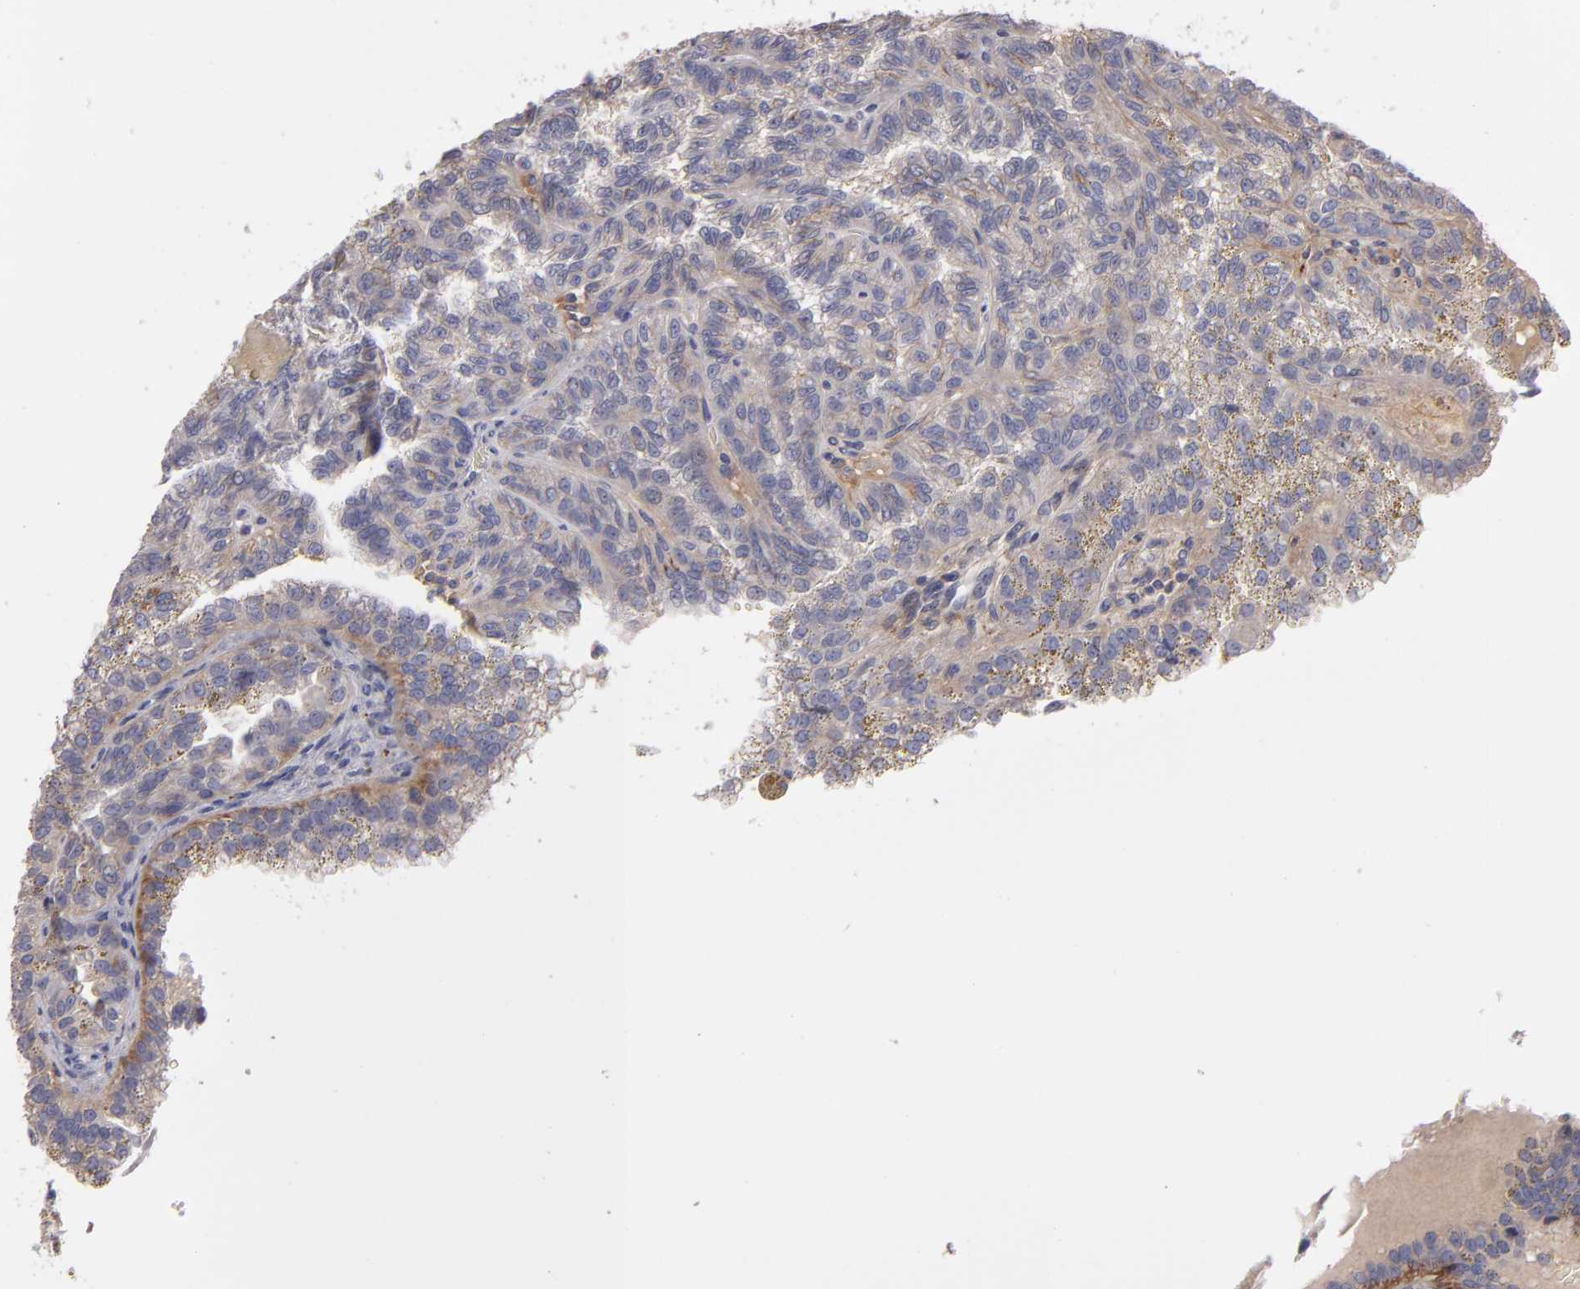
{"staining": {"intensity": "moderate", "quantity": "<25%", "location": "cytoplasmic/membranous"}, "tissue": "renal cancer", "cell_type": "Tumor cells", "image_type": "cancer", "snomed": [{"axis": "morphology", "description": "Inflammation, NOS"}, {"axis": "morphology", "description": "Adenocarcinoma, NOS"}, {"axis": "topography", "description": "Kidney"}], "caption": "Adenocarcinoma (renal) stained for a protein shows moderate cytoplasmic/membranous positivity in tumor cells.", "gene": "FBLN1", "patient": {"sex": "male", "age": 68}}